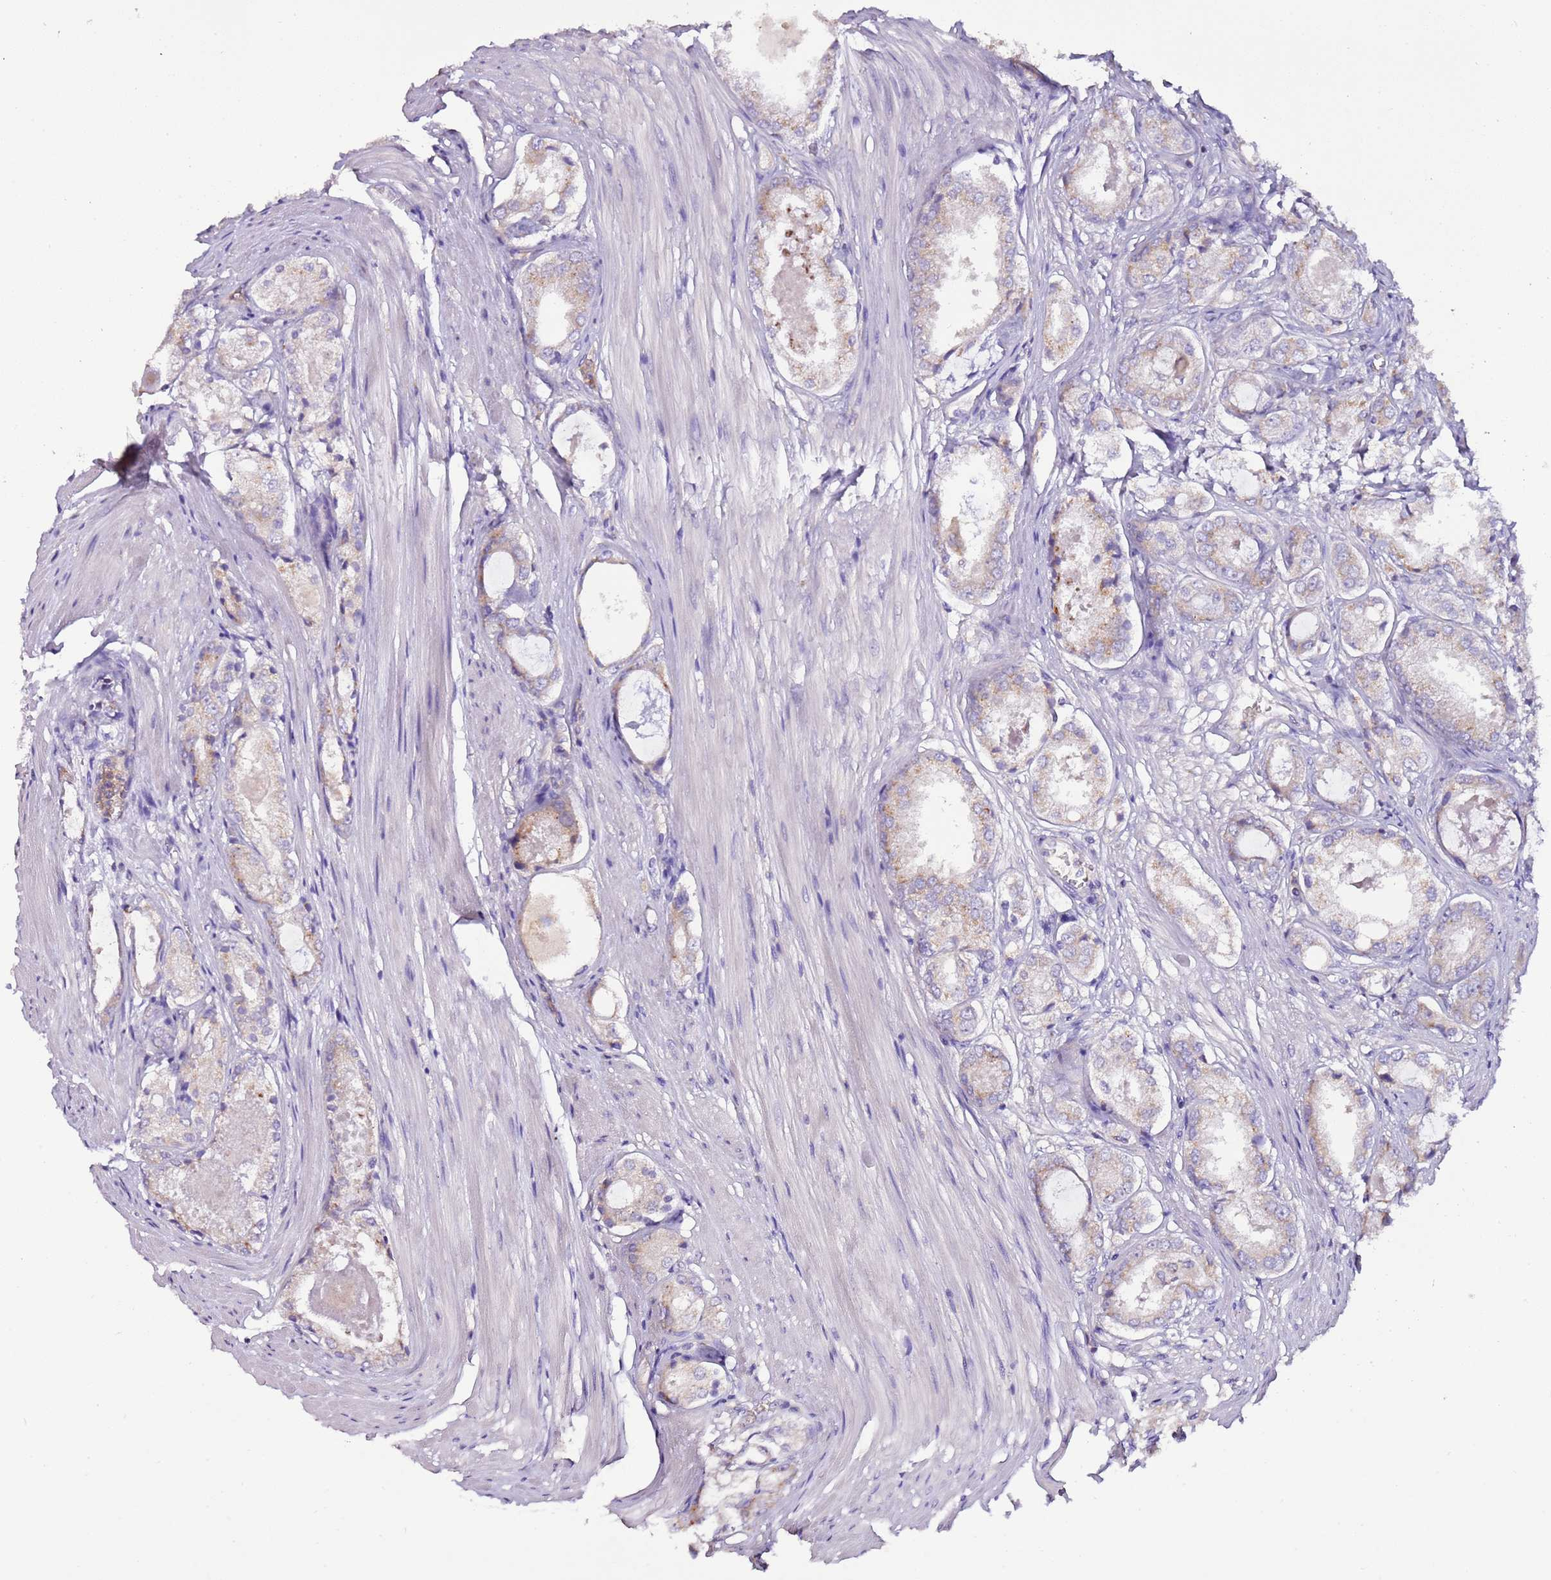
{"staining": {"intensity": "weak", "quantity": "<25%", "location": "cytoplasmic/membranous"}, "tissue": "prostate cancer", "cell_type": "Tumor cells", "image_type": "cancer", "snomed": [{"axis": "morphology", "description": "Adenocarcinoma, Low grade"}, {"axis": "topography", "description": "Prostate"}], "caption": "Immunohistochemical staining of human prostate cancer (adenocarcinoma (low-grade)) reveals no significant expression in tumor cells. (DAB (3,3'-diaminobenzidine) immunohistochemistry, high magnification).", "gene": "IGIP", "patient": {"sex": "male", "age": 68}}